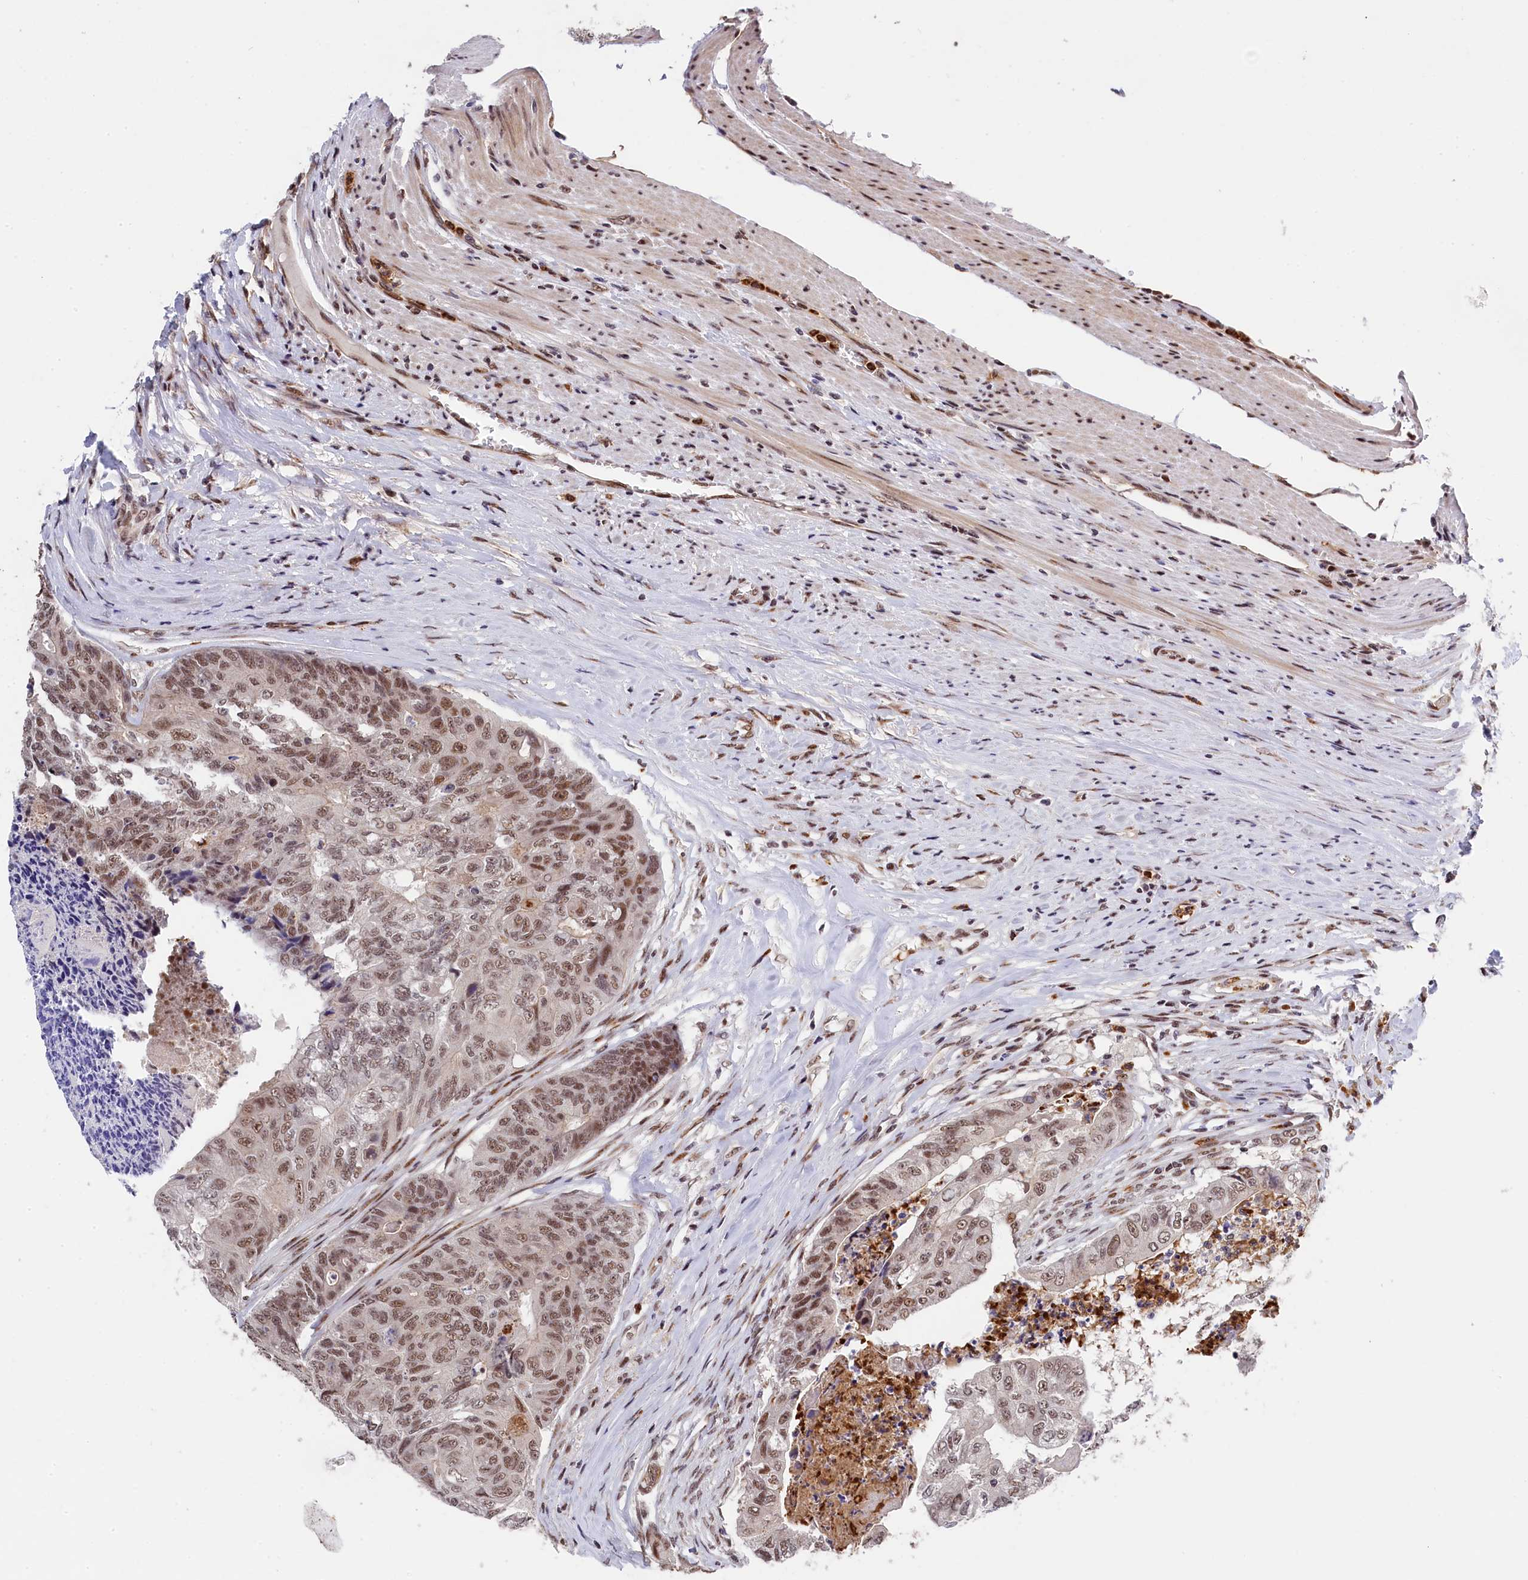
{"staining": {"intensity": "moderate", "quantity": ">75%", "location": "nuclear"}, "tissue": "colorectal cancer", "cell_type": "Tumor cells", "image_type": "cancer", "snomed": [{"axis": "morphology", "description": "Adenocarcinoma, NOS"}, {"axis": "topography", "description": "Colon"}], "caption": "This histopathology image demonstrates immunohistochemistry staining of human colorectal adenocarcinoma, with medium moderate nuclear positivity in approximately >75% of tumor cells.", "gene": "ADIG", "patient": {"sex": "female", "age": 67}}